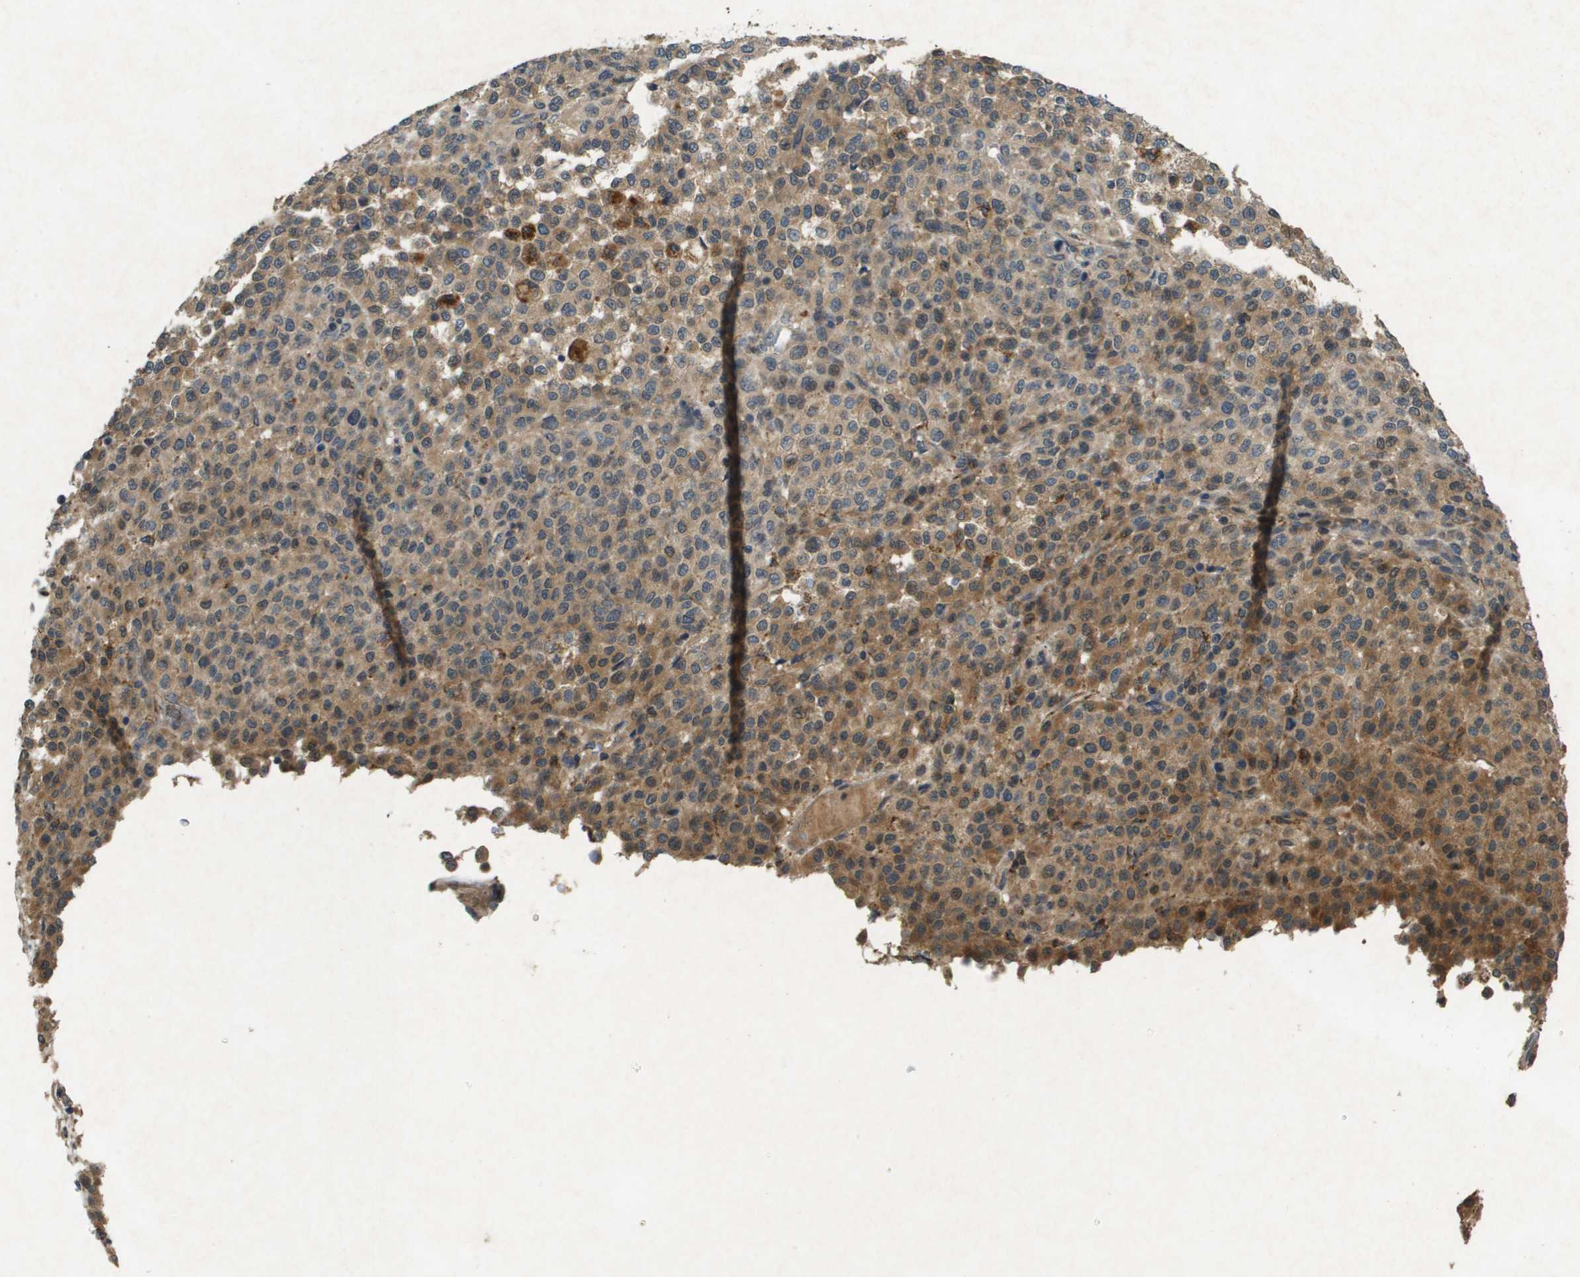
{"staining": {"intensity": "moderate", "quantity": "25%-75%", "location": "cytoplasmic/membranous"}, "tissue": "melanoma", "cell_type": "Tumor cells", "image_type": "cancer", "snomed": [{"axis": "morphology", "description": "Malignant melanoma, Metastatic site"}, {"axis": "topography", "description": "Pancreas"}], "caption": "The immunohistochemical stain highlights moderate cytoplasmic/membranous expression in tumor cells of melanoma tissue. (DAB IHC, brown staining for protein, blue staining for nuclei).", "gene": "CDKN2C", "patient": {"sex": "female", "age": 30}}